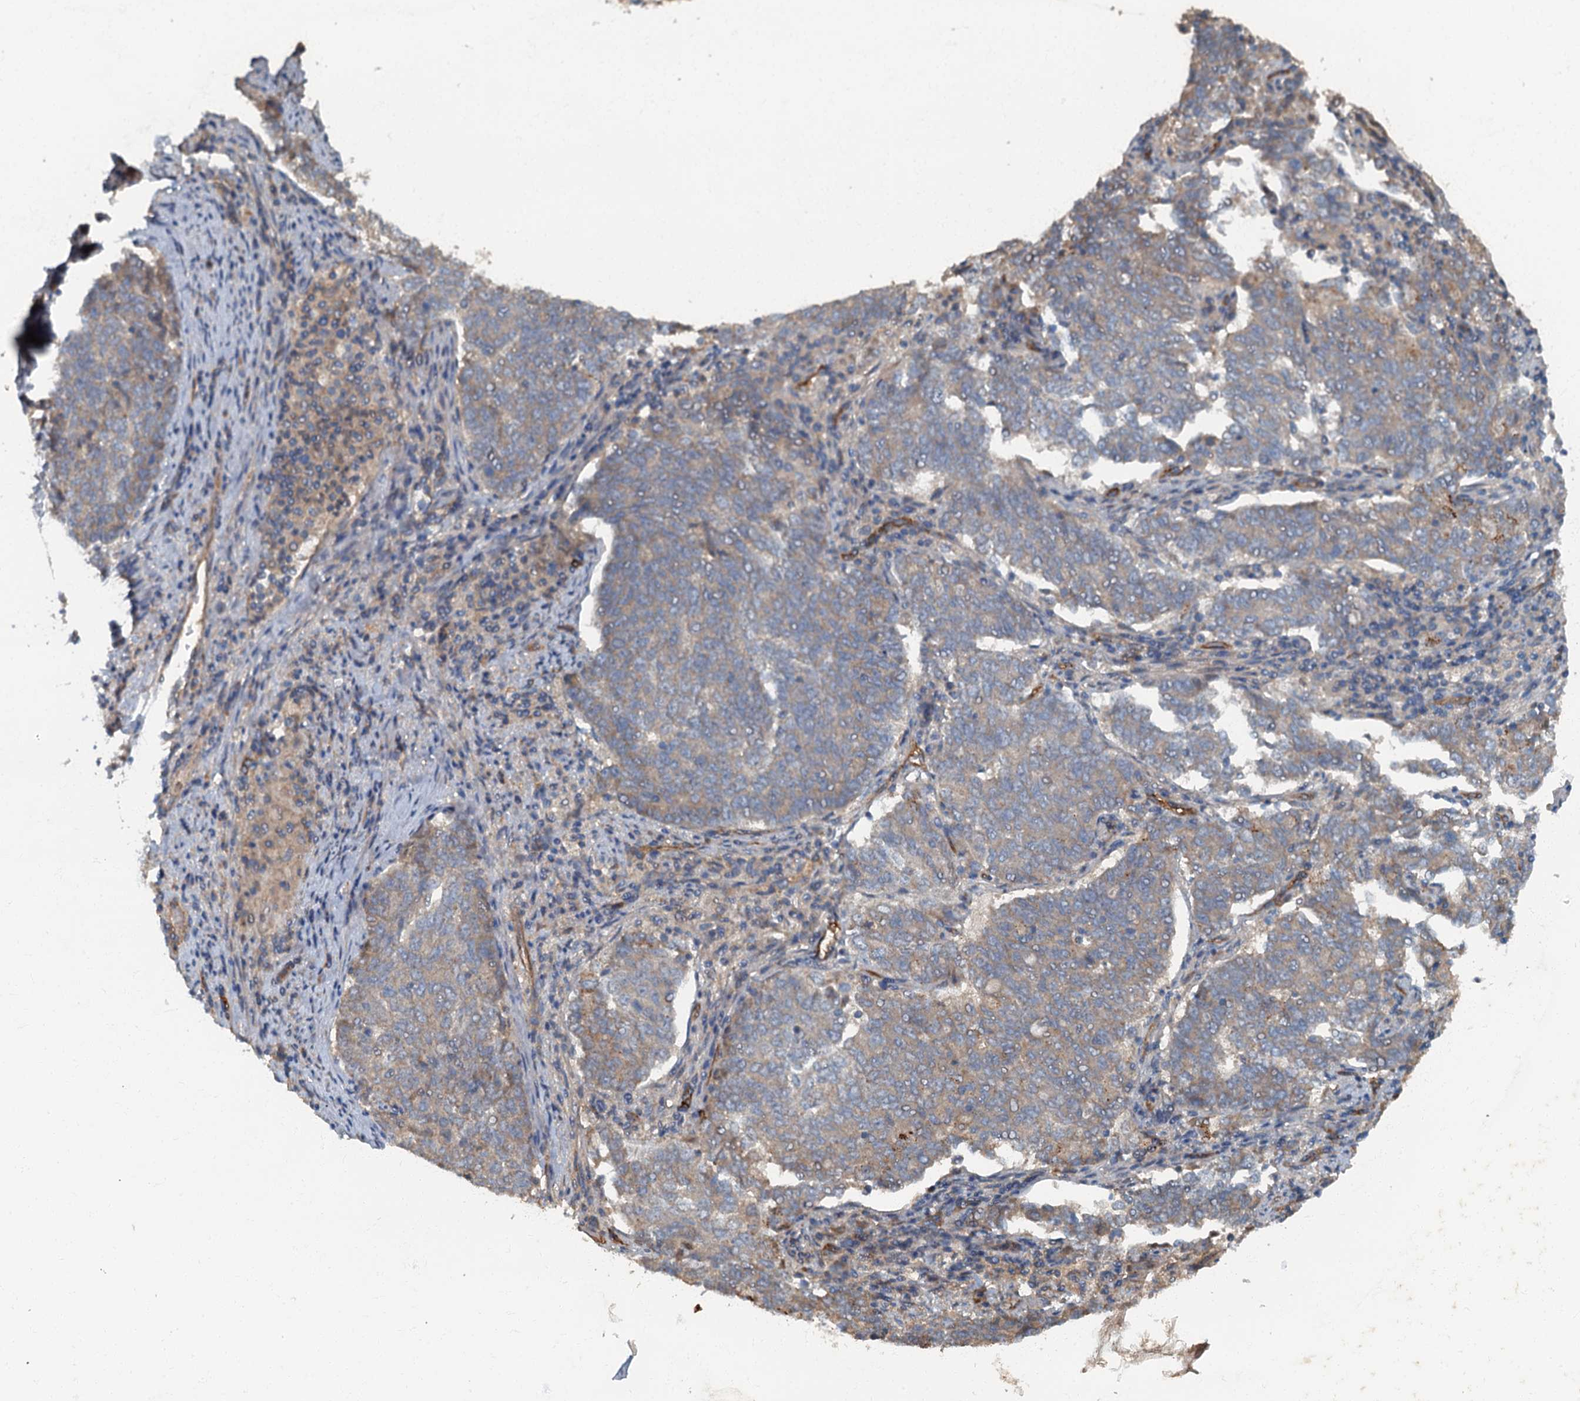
{"staining": {"intensity": "weak", "quantity": "<25%", "location": "cytoplasmic/membranous"}, "tissue": "endometrial cancer", "cell_type": "Tumor cells", "image_type": "cancer", "snomed": [{"axis": "morphology", "description": "Adenocarcinoma, NOS"}, {"axis": "topography", "description": "Endometrium"}], "caption": "The immunohistochemistry photomicrograph has no significant staining in tumor cells of adenocarcinoma (endometrial) tissue. (Brightfield microscopy of DAB (3,3'-diaminobenzidine) immunohistochemistry (IHC) at high magnification).", "gene": "ARL11", "patient": {"sex": "female", "age": 80}}